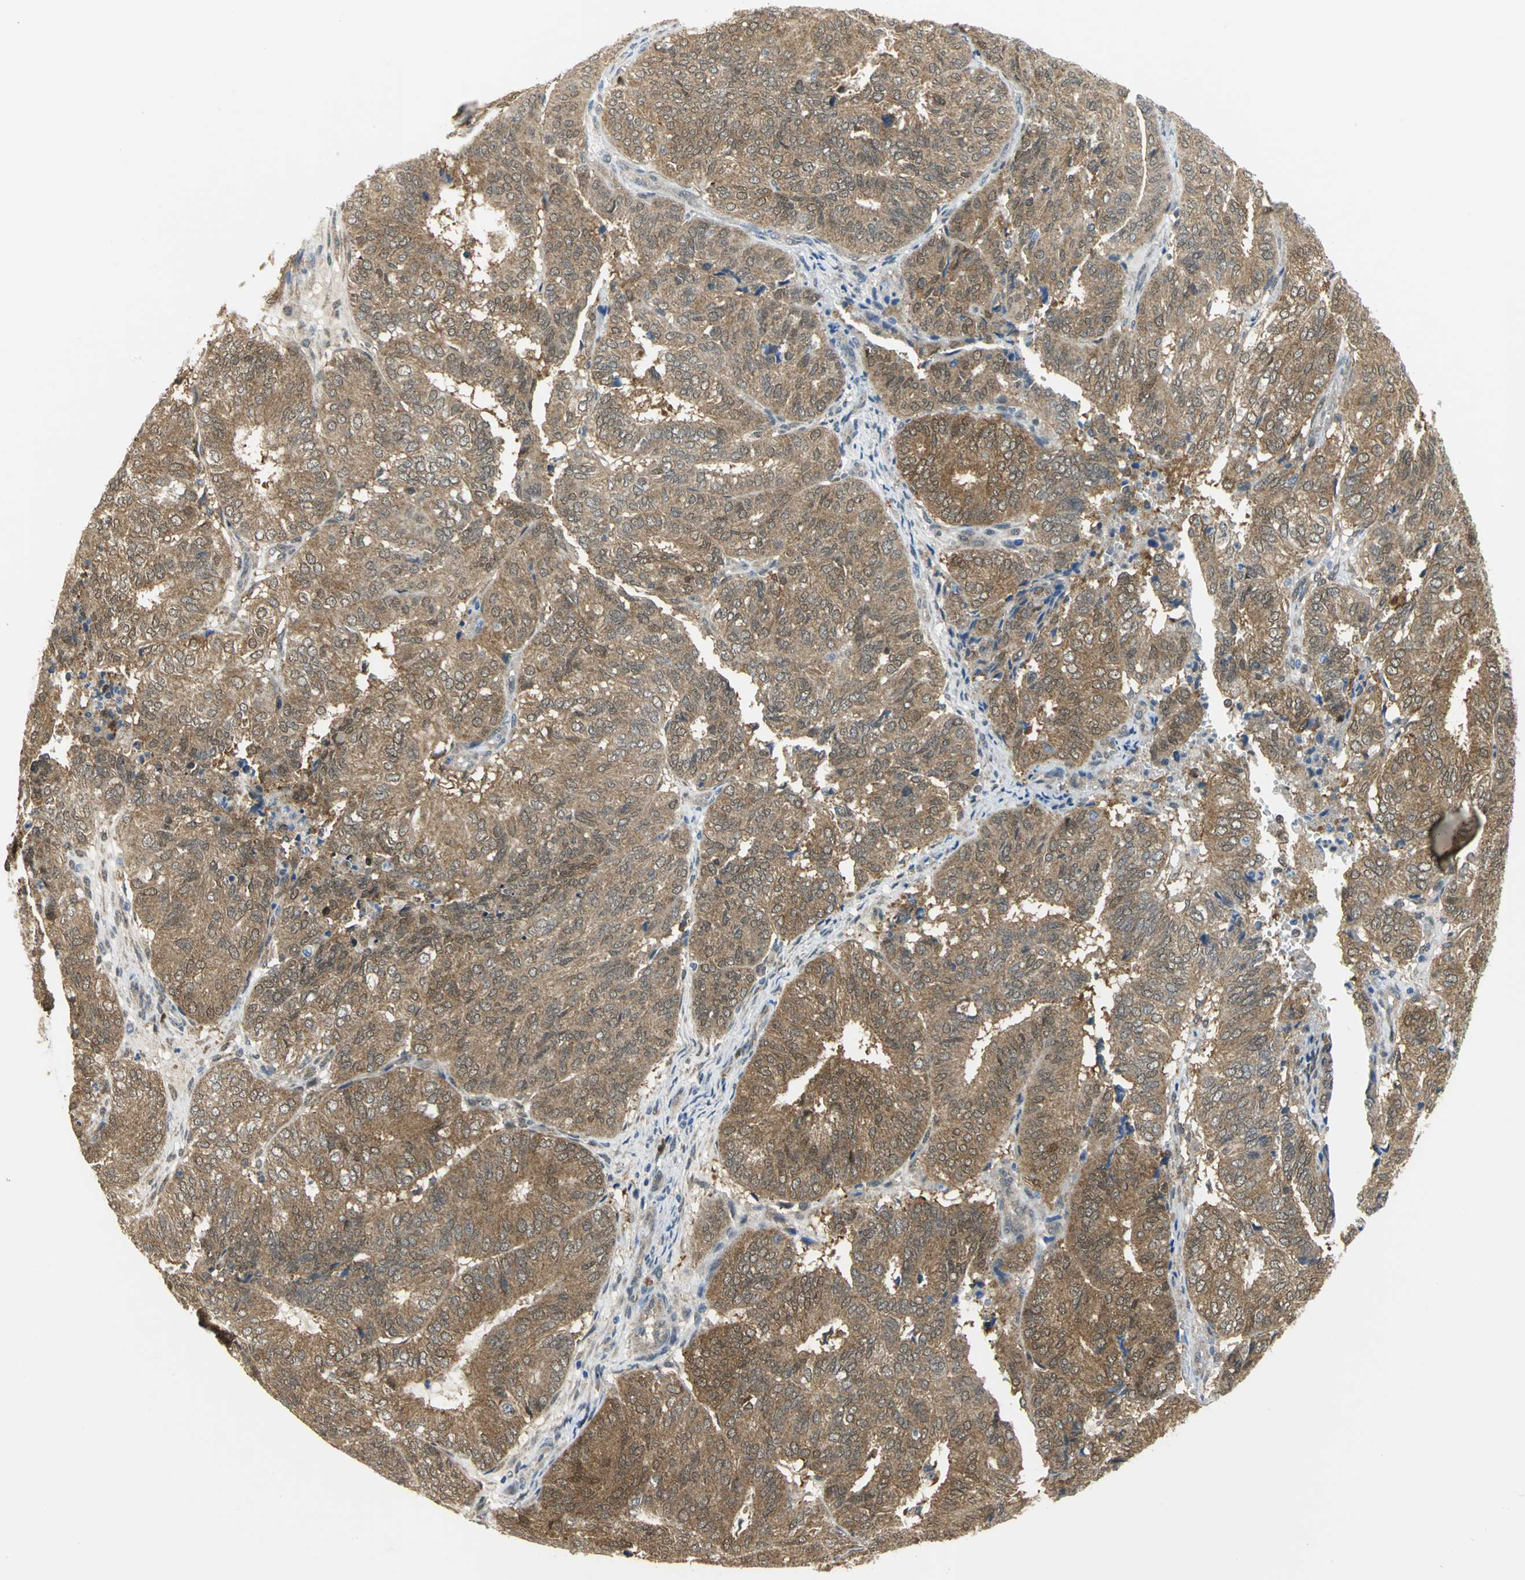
{"staining": {"intensity": "moderate", "quantity": ">75%", "location": "cytoplasmic/membranous"}, "tissue": "endometrial cancer", "cell_type": "Tumor cells", "image_type": "cancer", "snomed": [{"axis": "morphology", "description": "Adenocarcinoma, NOS"}, {"axis": "topography", "description": "Uterus"}], "caption": "A medium amount of moderate cytoplasmic/membranous staining is present in approximately >75% of tumor cells in endometrial cancer (adenocarcinoma) tissue.", "gene": "PGM3", "patient": {"sex": "female", "age": 60}}